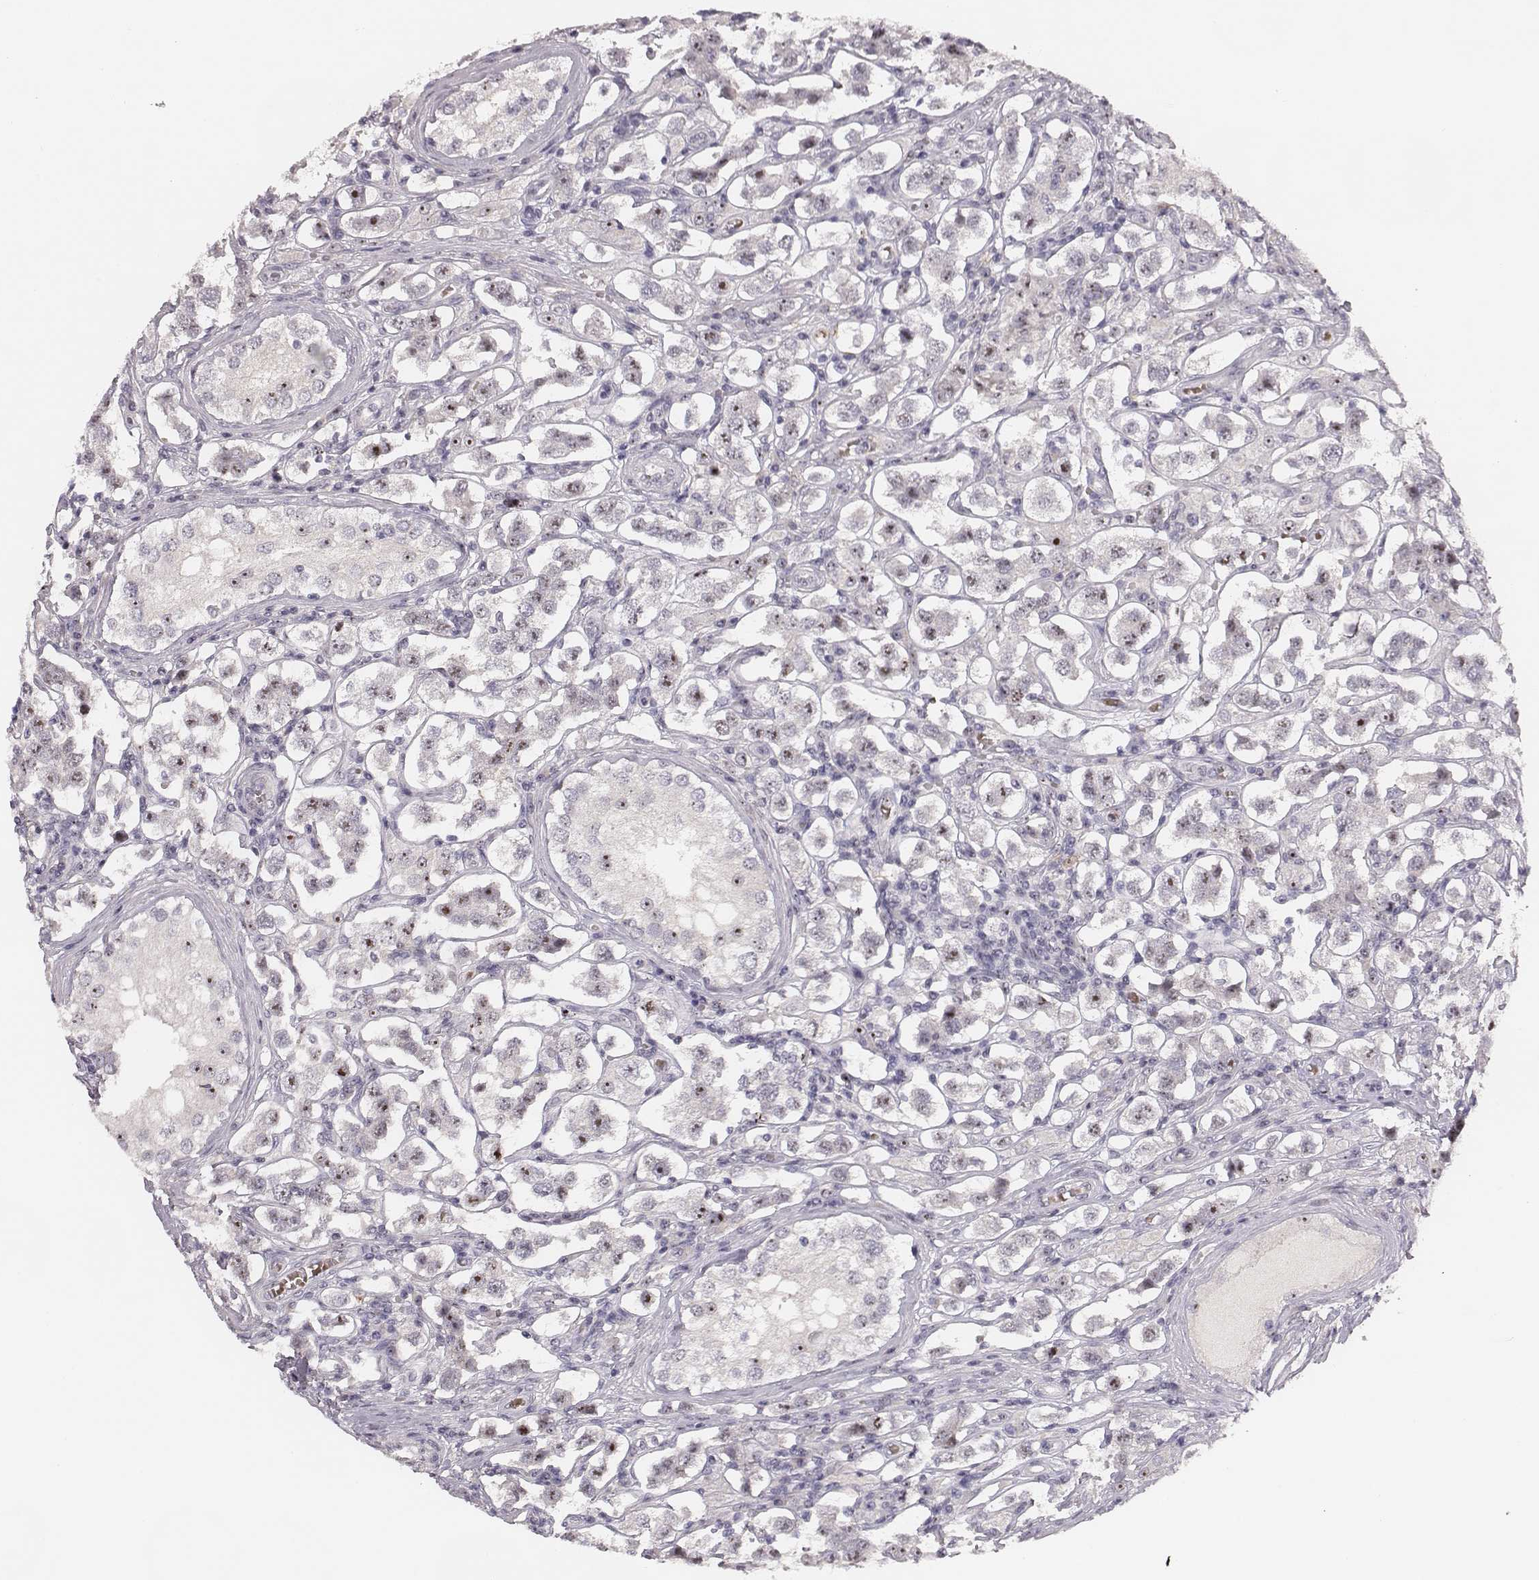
{"staining": {"intensity": "strong", "quantity": ">75%", "location": "nuclear"}, "tissue": "testis cancer", "cell_type": "Tumor cells", "image_type": "cancer", "snomed": [{"axis": "morphology", "description": "Seminoma, NOS"}, {"axis": "topography", "description": "Testis"}], "caption": "Protein analysis of testis cancer tissue displays strong nuclear staining in about >75% of tumor cells.", "gene": "NIFK", "patient": {"sex": "male", "age": 37}}